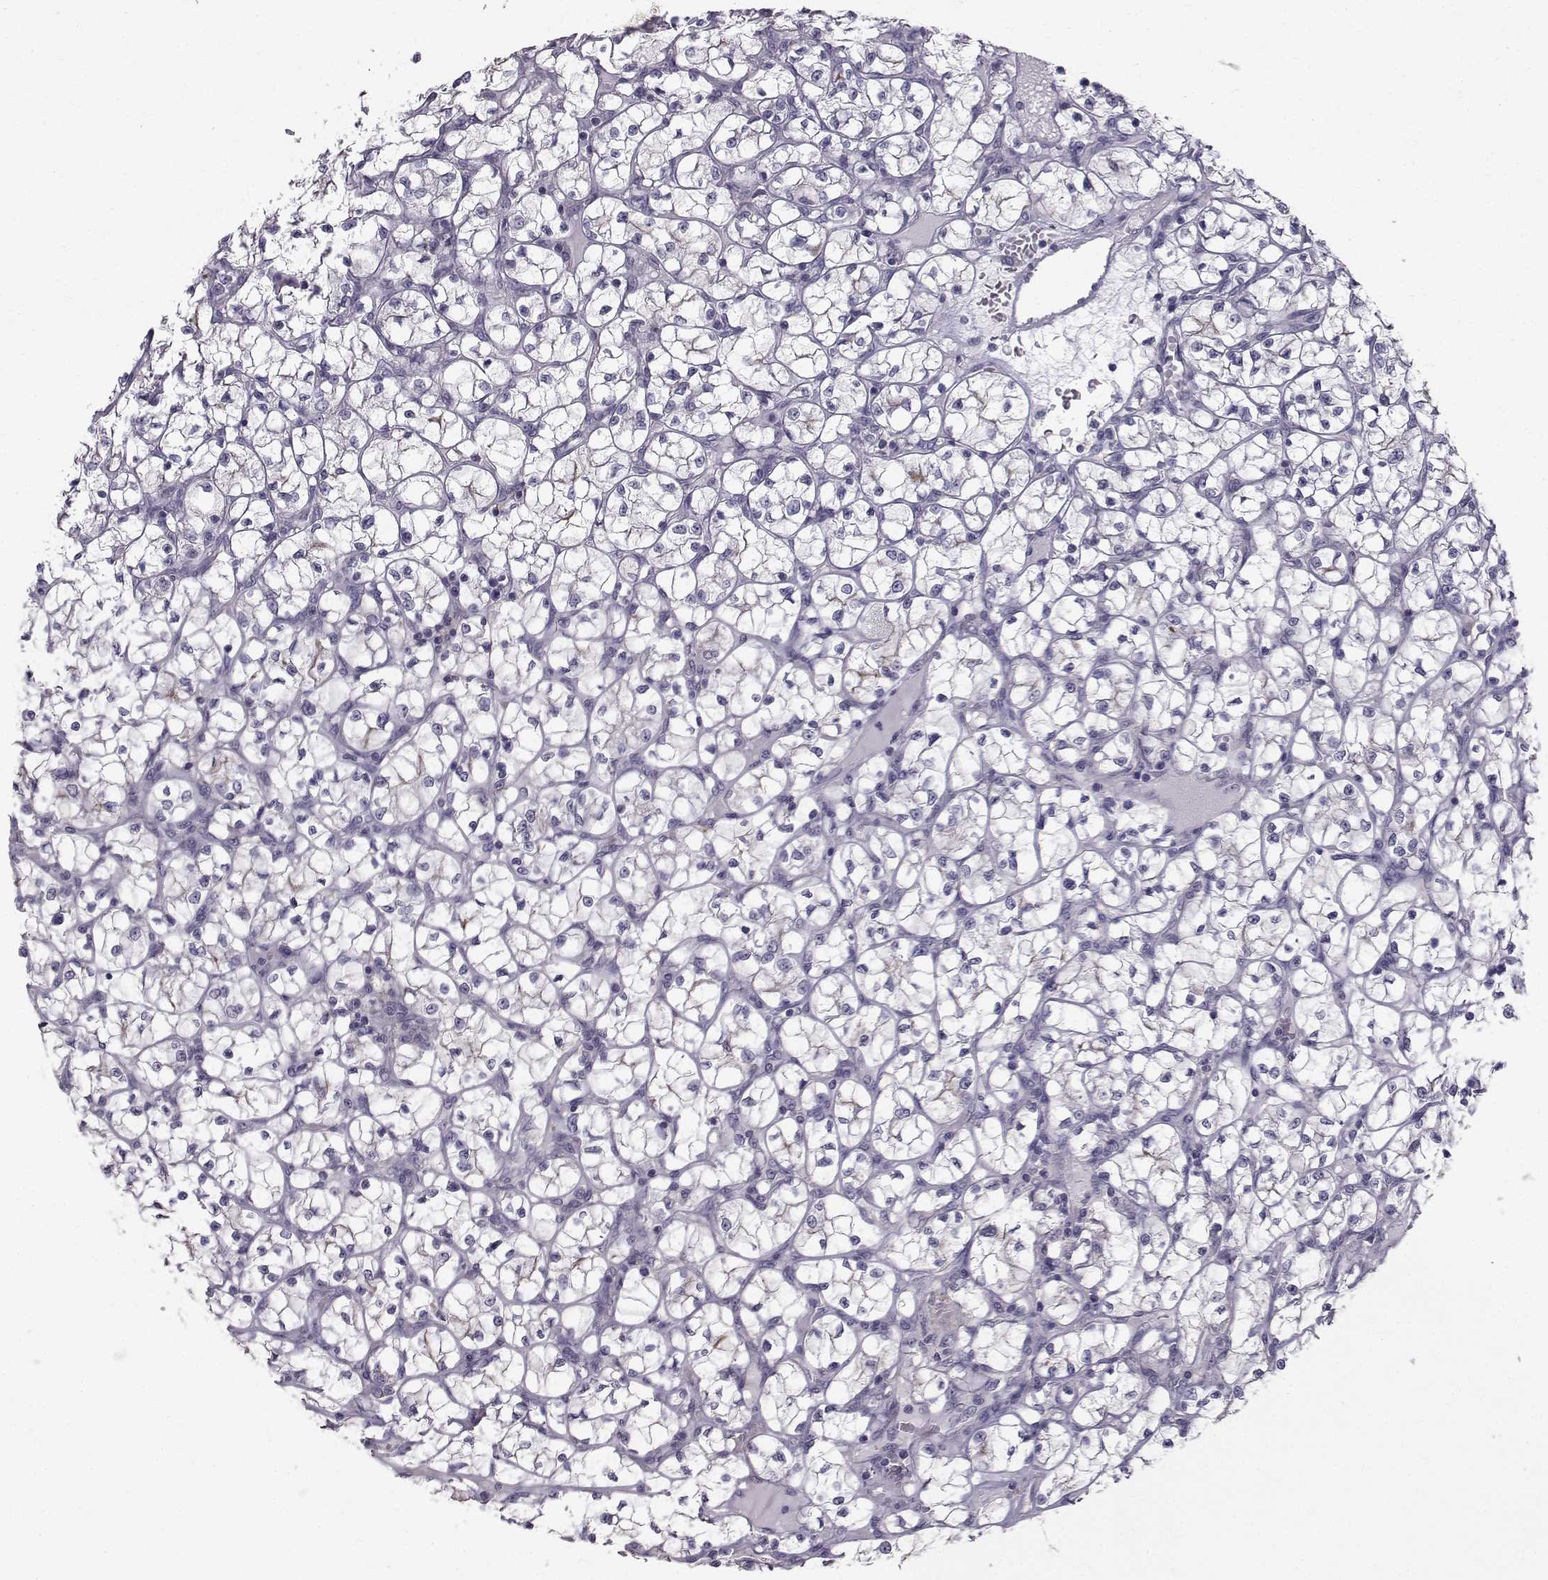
{"staining": {"intensity": "negative", "quantity": "none", "location": "none"}, "tissue": "renal cancer", "cell_type": "Tumor cells", "image_type": "cancer", "snomed": [{"axis": "morphology", "description": "Adenocarcinoma, NOS"}, {"axis": "topography", "description": "Kidney"}], "caption": "Photomicrograph shows no protein staining in tumor cells of adenocarcinoma (renal) tissue. (Stains: DAB IHC with hematoxylin counter stain, Microscopy: brightfield microscopy at high magnification).", "gene": "SPDYE4", "patient": {"sex": "female", "age": 64}}